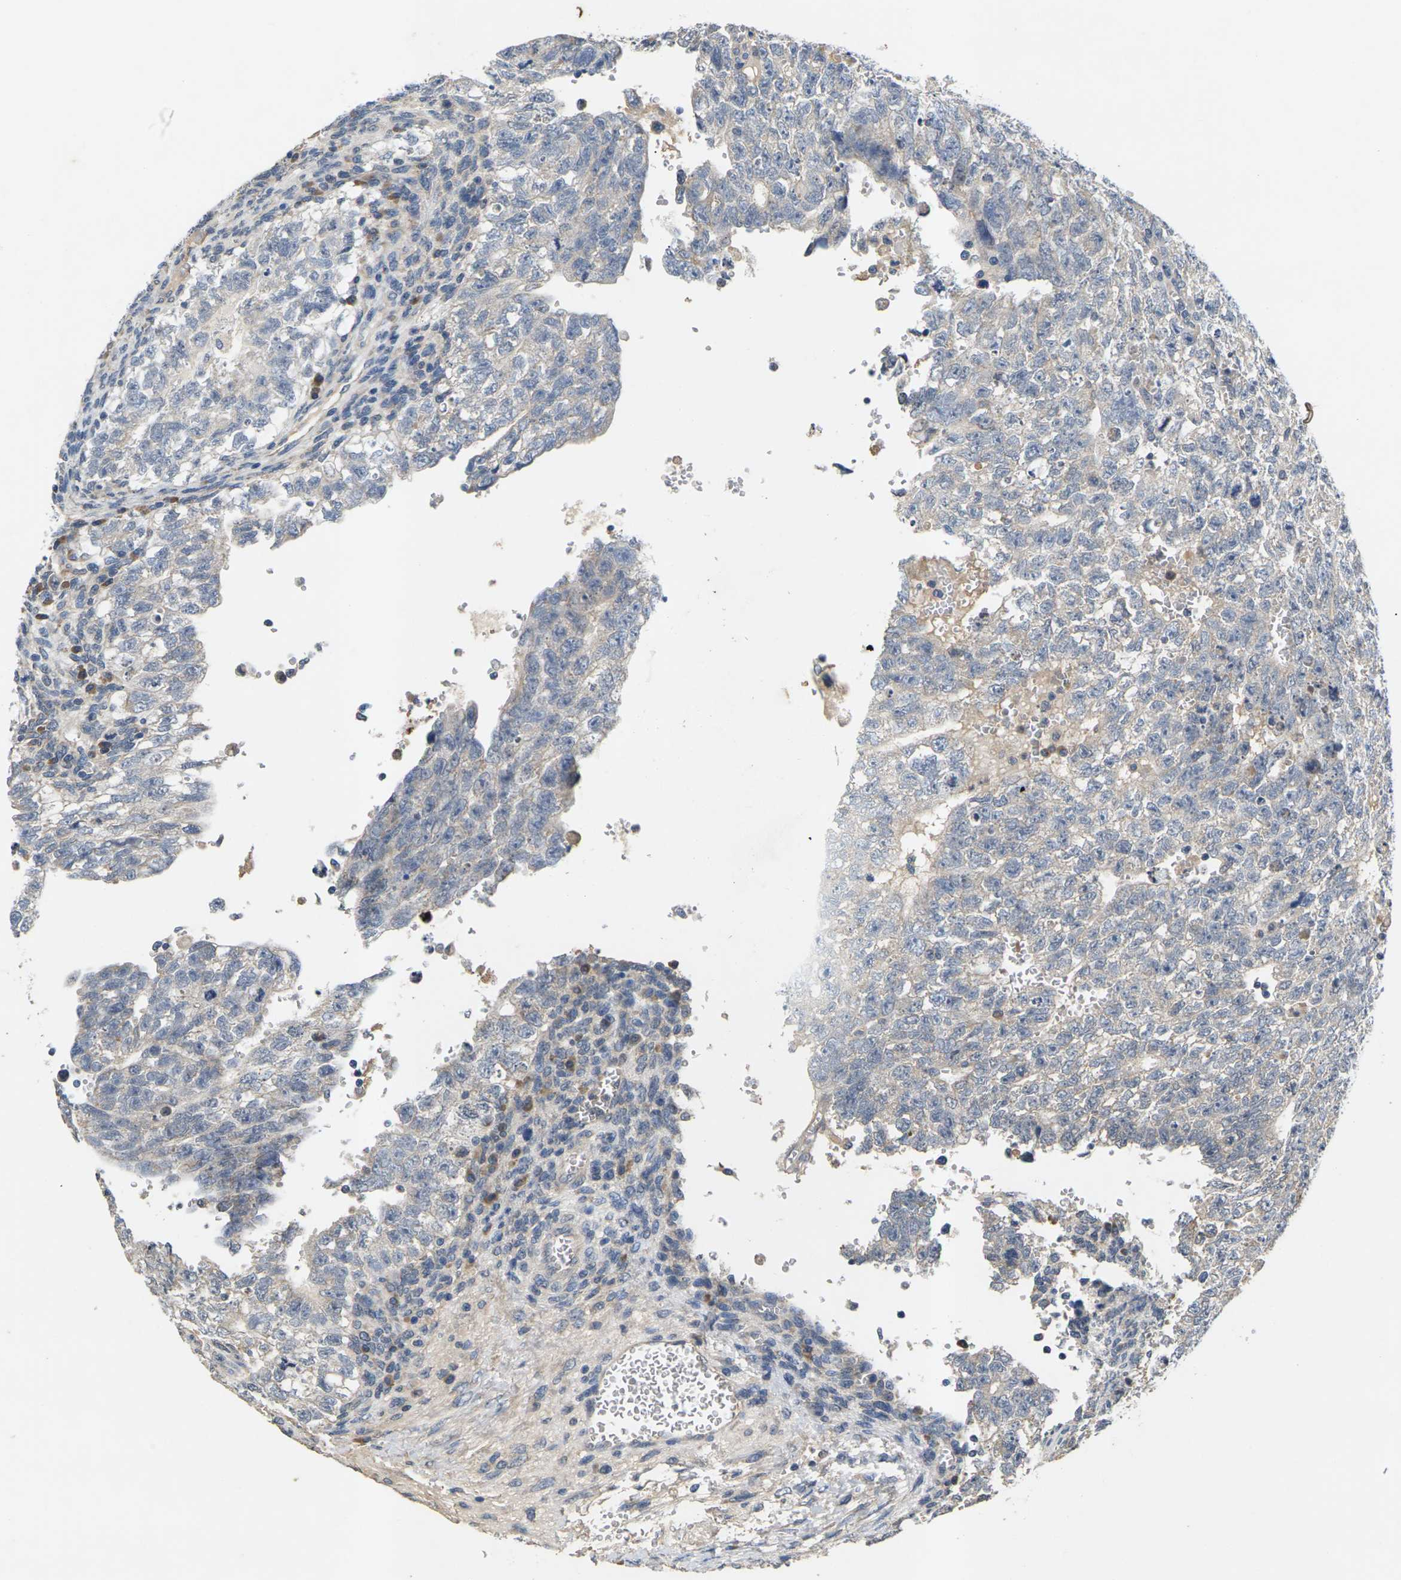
{"staining": {"intensity": "negative", "quantity": "none", "location": "none"}, "tissue": "testis cancer", "cell_type": "Tumor cells", "image_type": "cancer", "snomed": [{"axis": "morphology", "description": "Seminoma, NOS"}, {"axis": "morphology", "description": "Carcinoma, Embryonal, NOS"}, {"axis": "topography", "description": "Testis"}], "caption": "Micrograph shows no significant protein positivity in tumor cells of testis embryonal carcinoma.", "gene": "SLC2A2", "patient": {"sex": "male", "age": 38}}